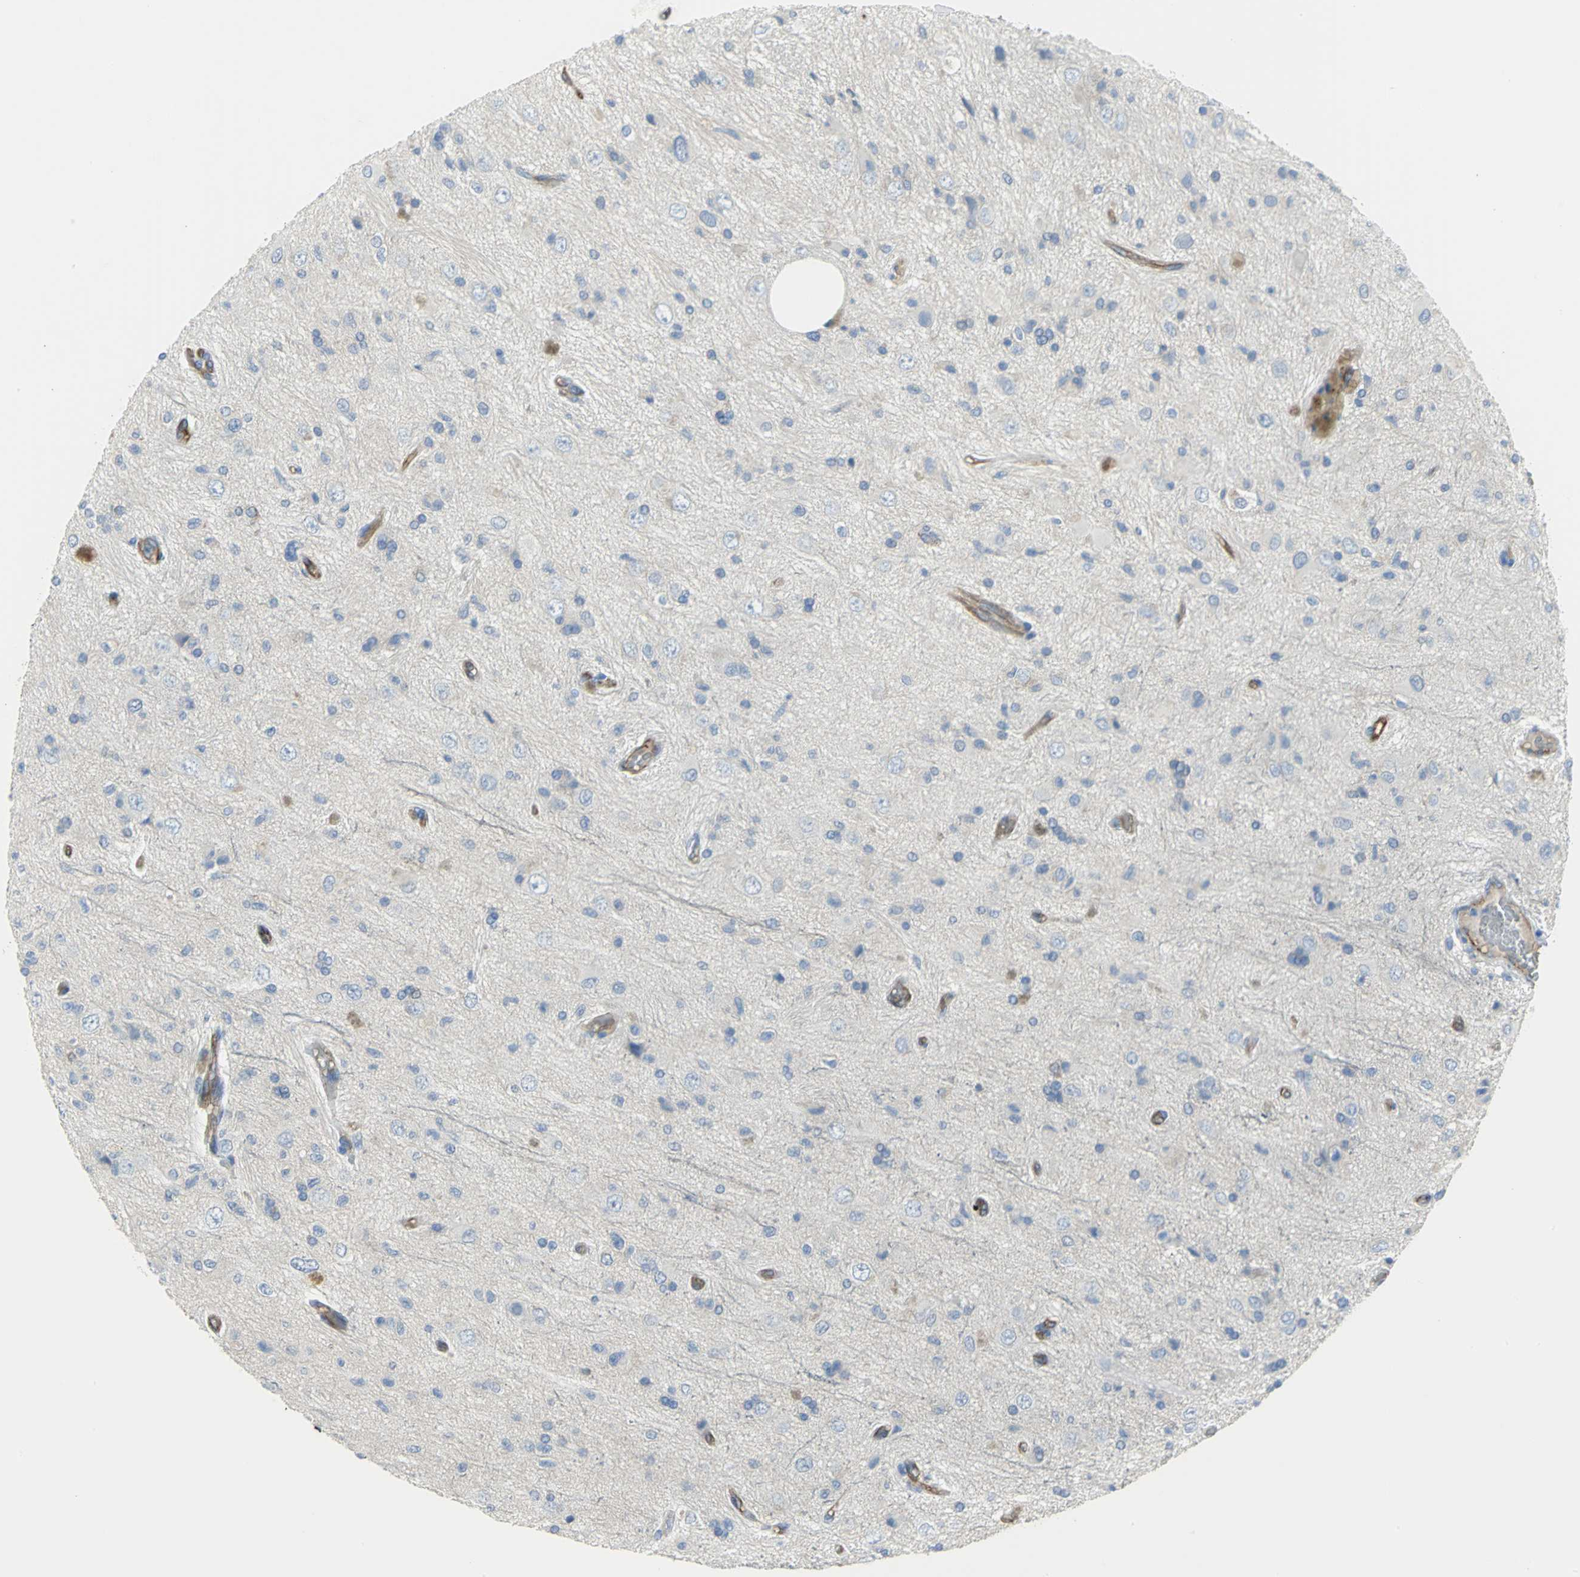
{"staining": {"intensity": "negative", "quantity": "none", "location": "none"}, "tissue": "glioma", "cell_type": "Tumor cells", "image_type": "cancer", "snomed": [{"axis": "morphology", "description": "Glioma, malignant, High grade"}, {"axis": "topography", "description": "Brain"}], "caption": "This is an IHC histopathology image of glioma. There is no expression in tumor cells.", "gene": "FLNB", "patient": {"sex": "male", "age": 47}}